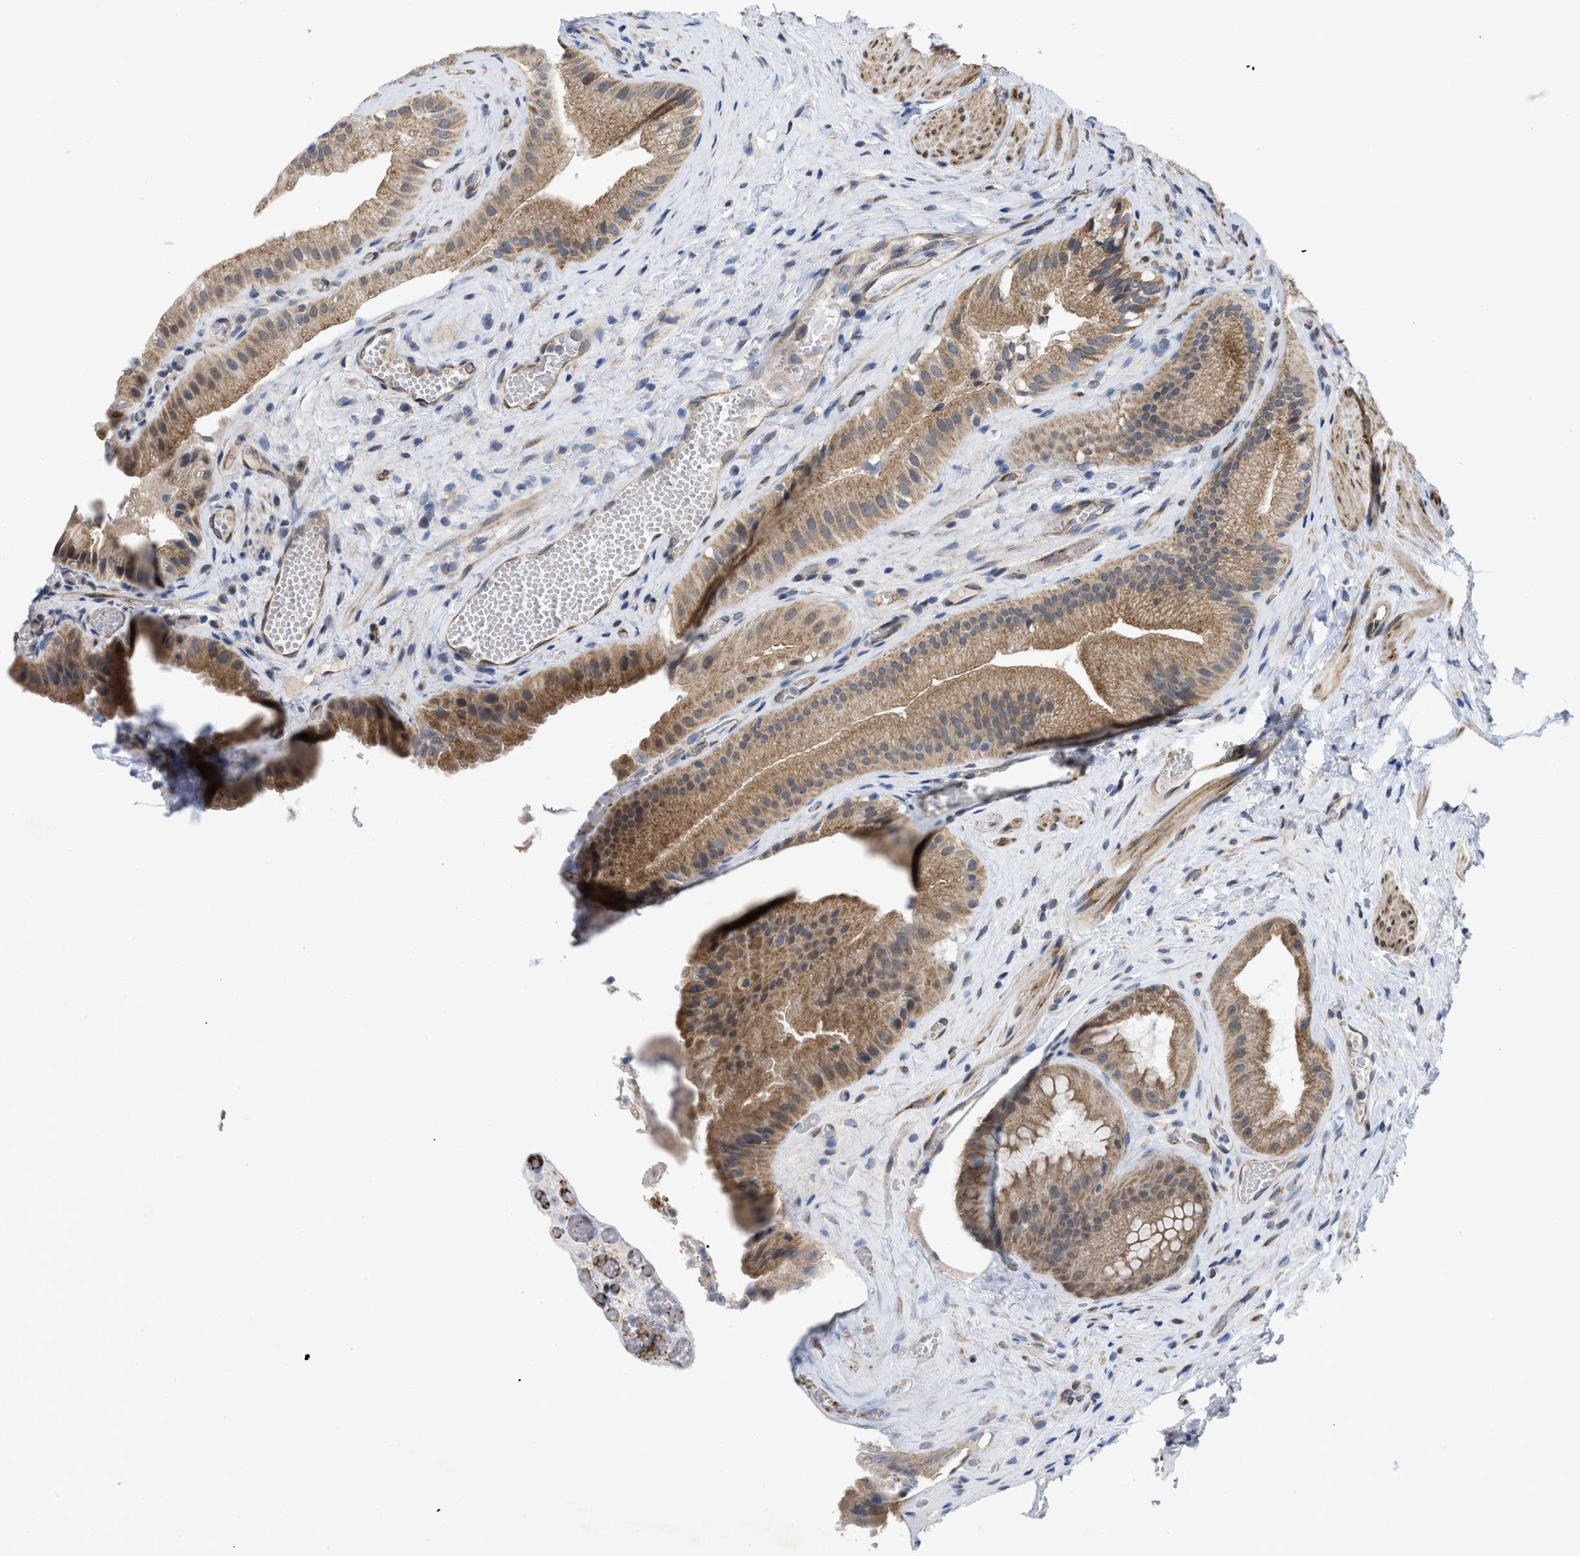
{"staining": {"intensity": "moderate", "quantity": ">75%", "location": "cytoplasmic/membranous"}, "tissue": "gallbladder", "cell_type": "Glandular cells", "image_type": "normal", "snomed": [{"axis": "morphology", "description": "Normal tissue, NOS"}, {"axis": "topography", "description": "Gallbladder"}], "caption": "Normal gallbladder demonstrates moderate cytoplasmic/membranous expression in approximately >75% of glandular cells The protein of interest is stained brown, and the nuclei are stained in blue (DAB IHC with brightfield microscopy, high magnification)..", "gene": "EOGT", "patient": {"sex": "male", "age": 49}}